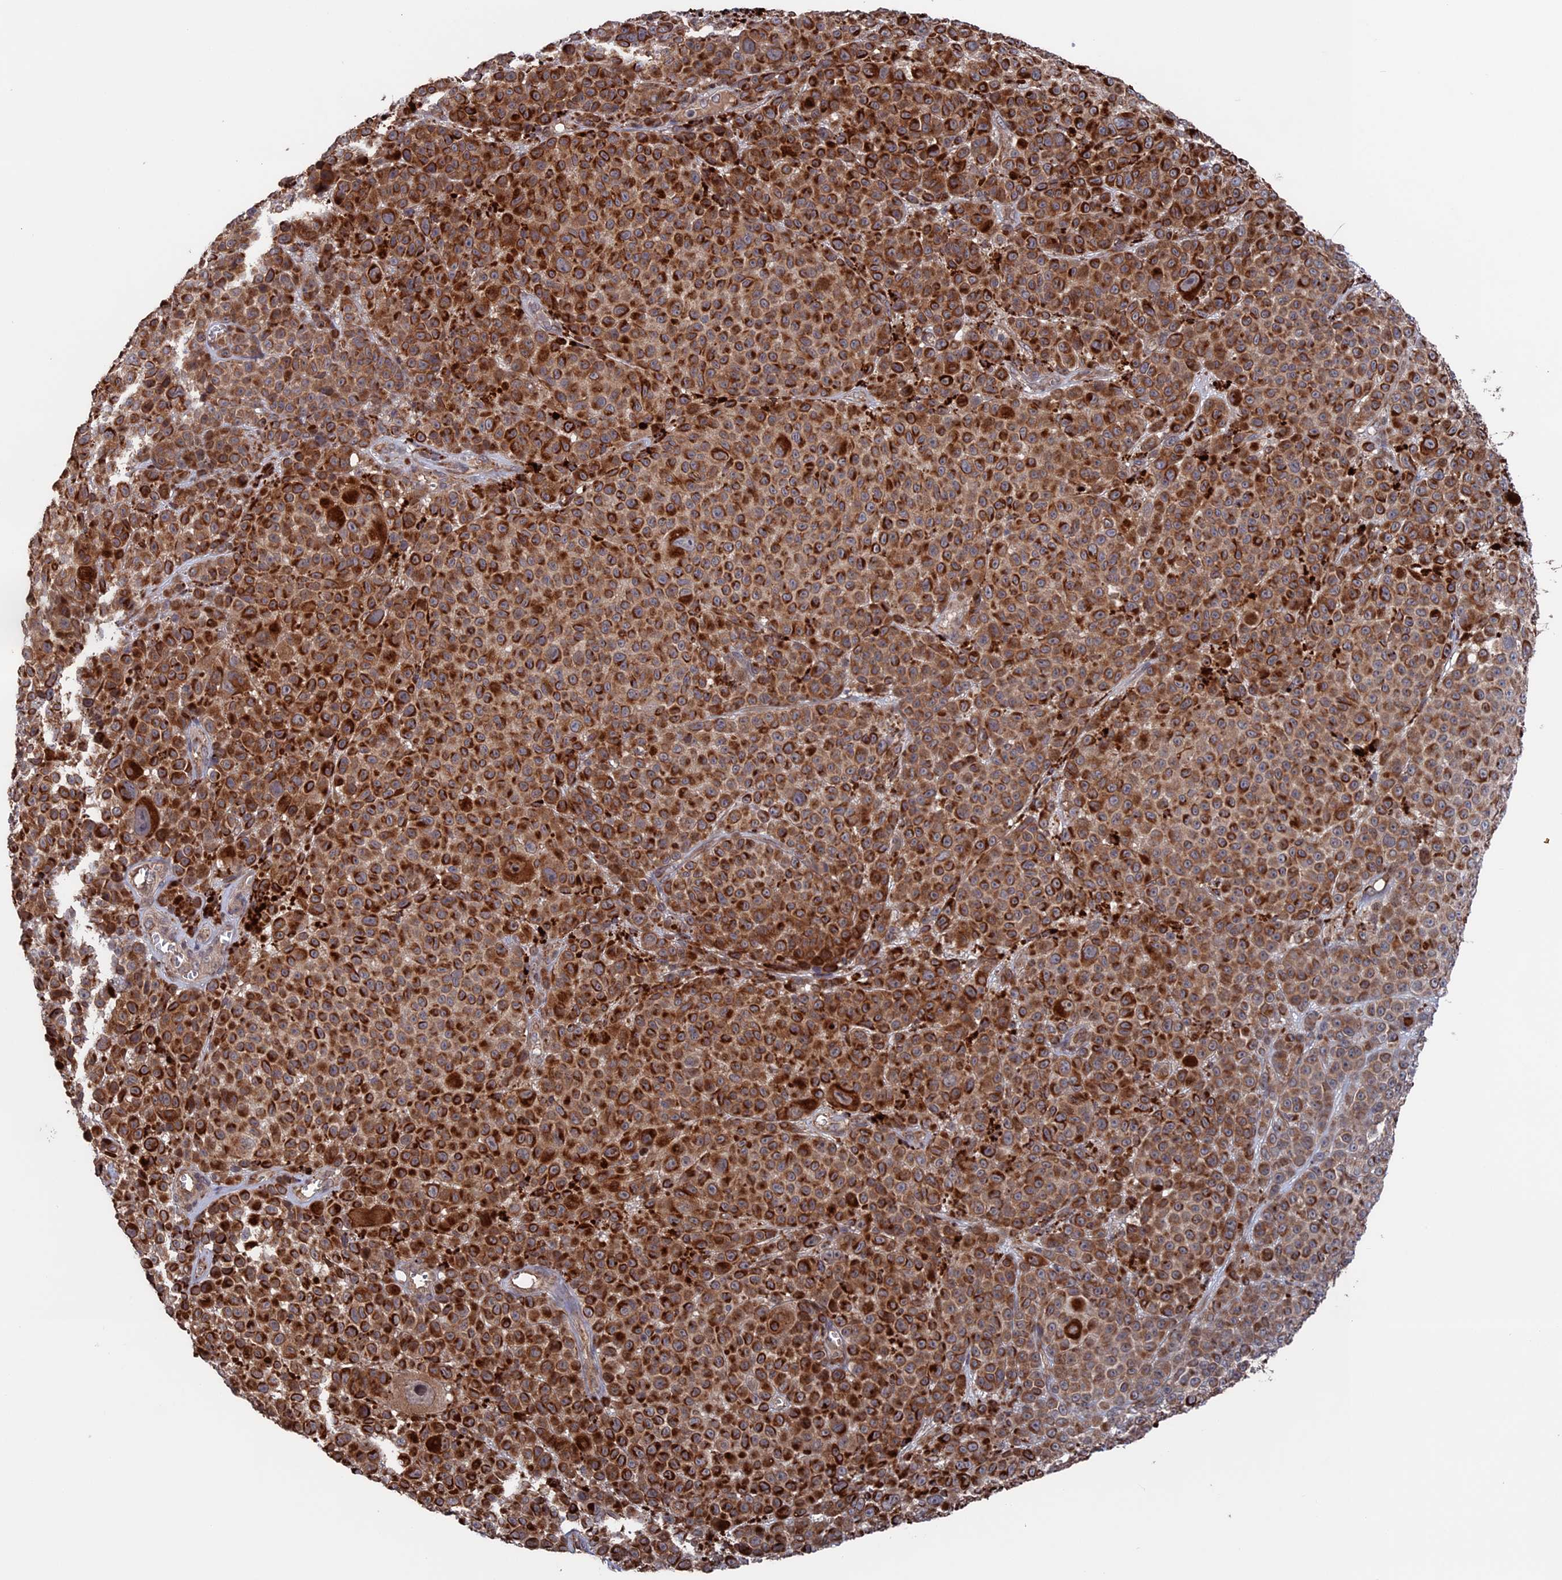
{"staining": {"intensity": "strong", "quantity": ">75%", "location": "cytoplasmic/membranous"}, "tissue": "melanoma", "cell_type": "Tumor cells", "image_type": "cancer", "snomed": [{"axis": "morphology", "description": "Malignant melanoma, NOS"}, {"axis": "topography", "description": "Skin"}], "caption": "Malignant melanoma stained with a brown dye displays strong cytoplasmic/membranous positive positivity in approximately >75% of tumor cells.", "gene": "PLA2G15", "patient": {"sex": "female", "age": 94}}